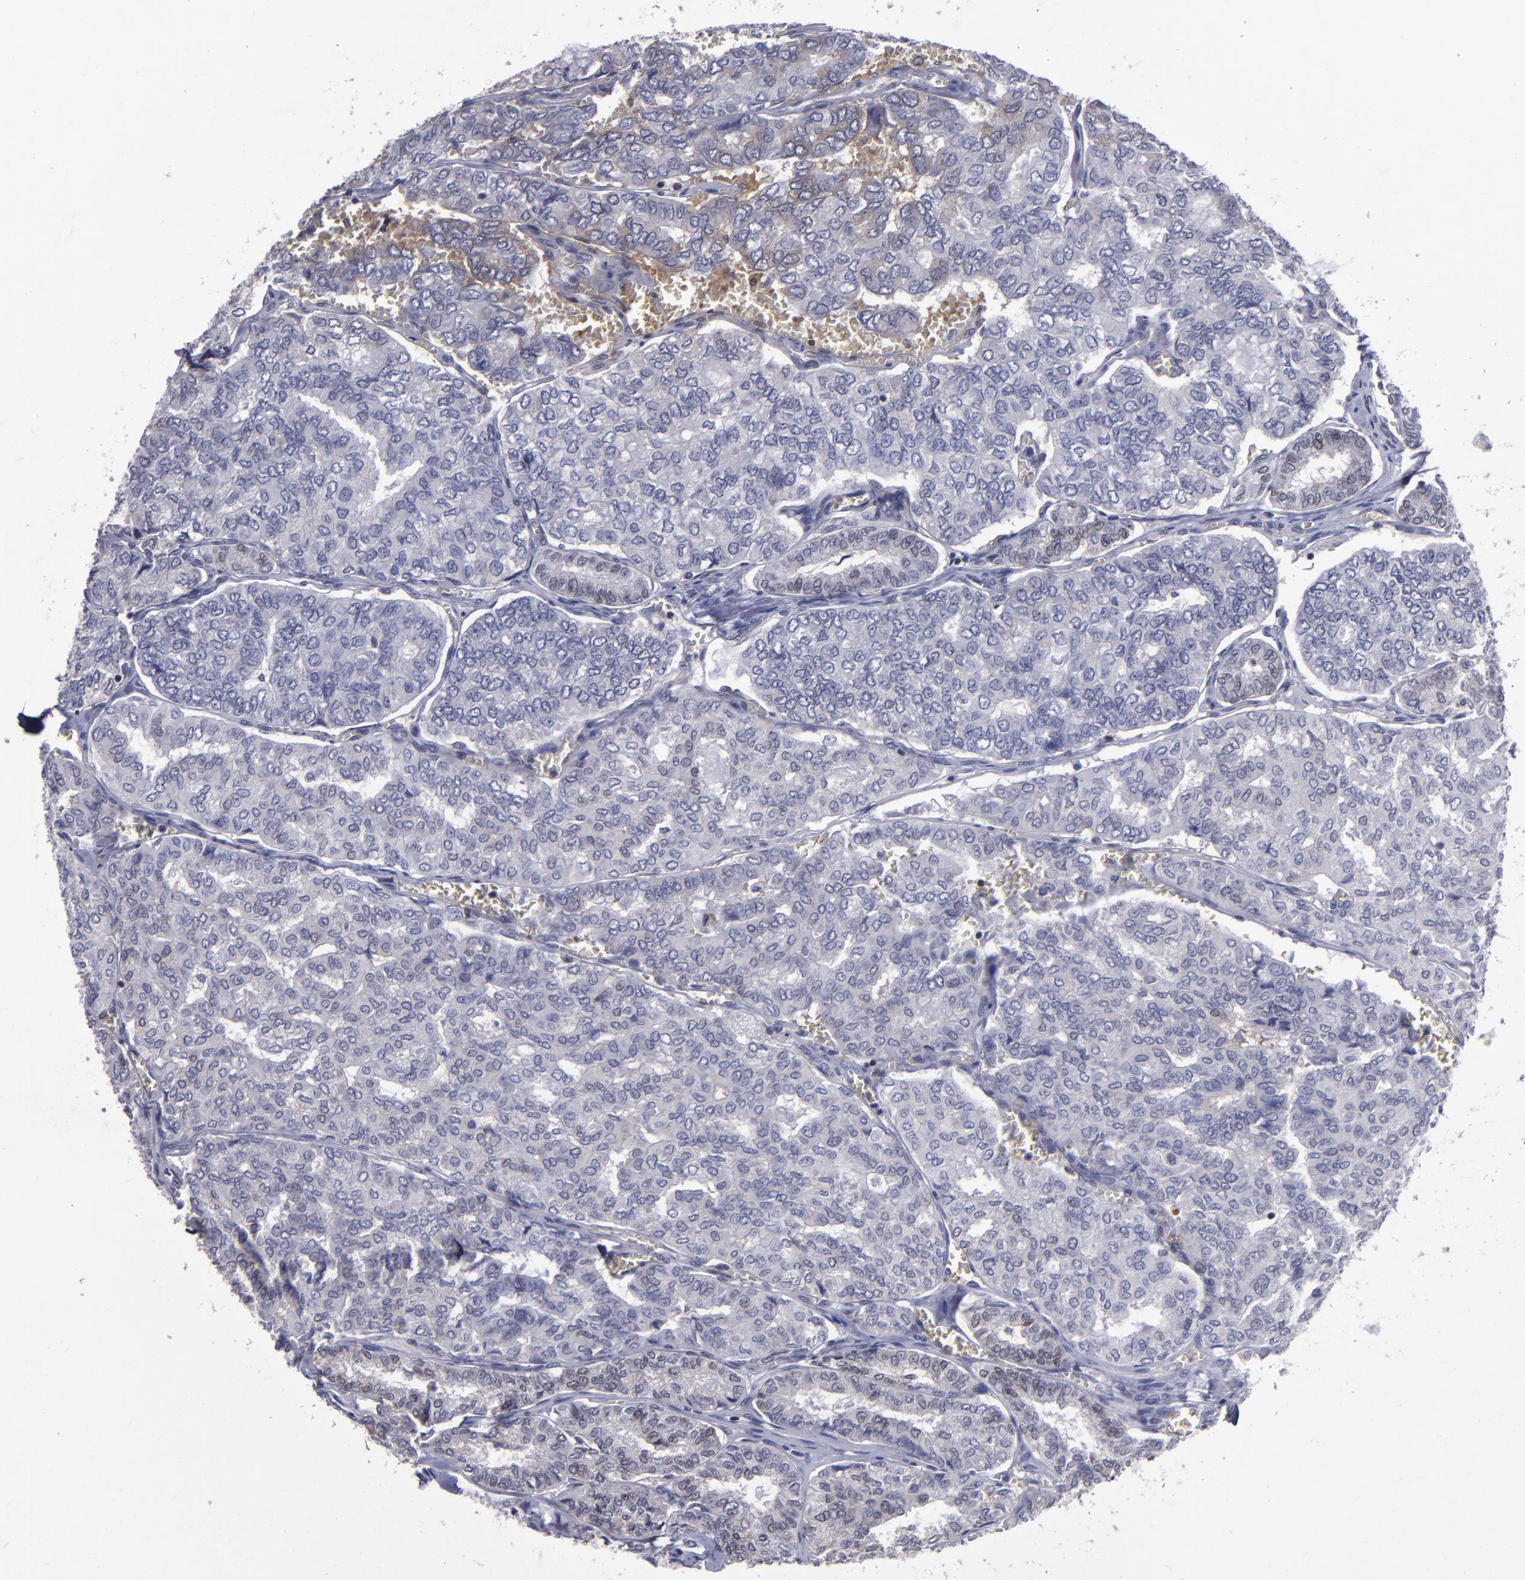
{"staining": {"intensity": "weak", "quantity": "<25%", "location": "cytoplasmic/membranous"}, "tissue": "thyroid cancer", "cell_type": "Tumor cells", "image_type": "cancer", "snomed": [{"axis": "morphology", "description": "Papillary adenocarcinoma, NOS"}, {"axis": "topography", "description": "Thyroid gland"}], "caption": "A histopathology image of papillary adenocarcinoma (thyroid) stained for a protein demonstrates no brown staining in tumor cells.", "gene": "MGMT", "patient": {"sex": "female", "age": 35}}